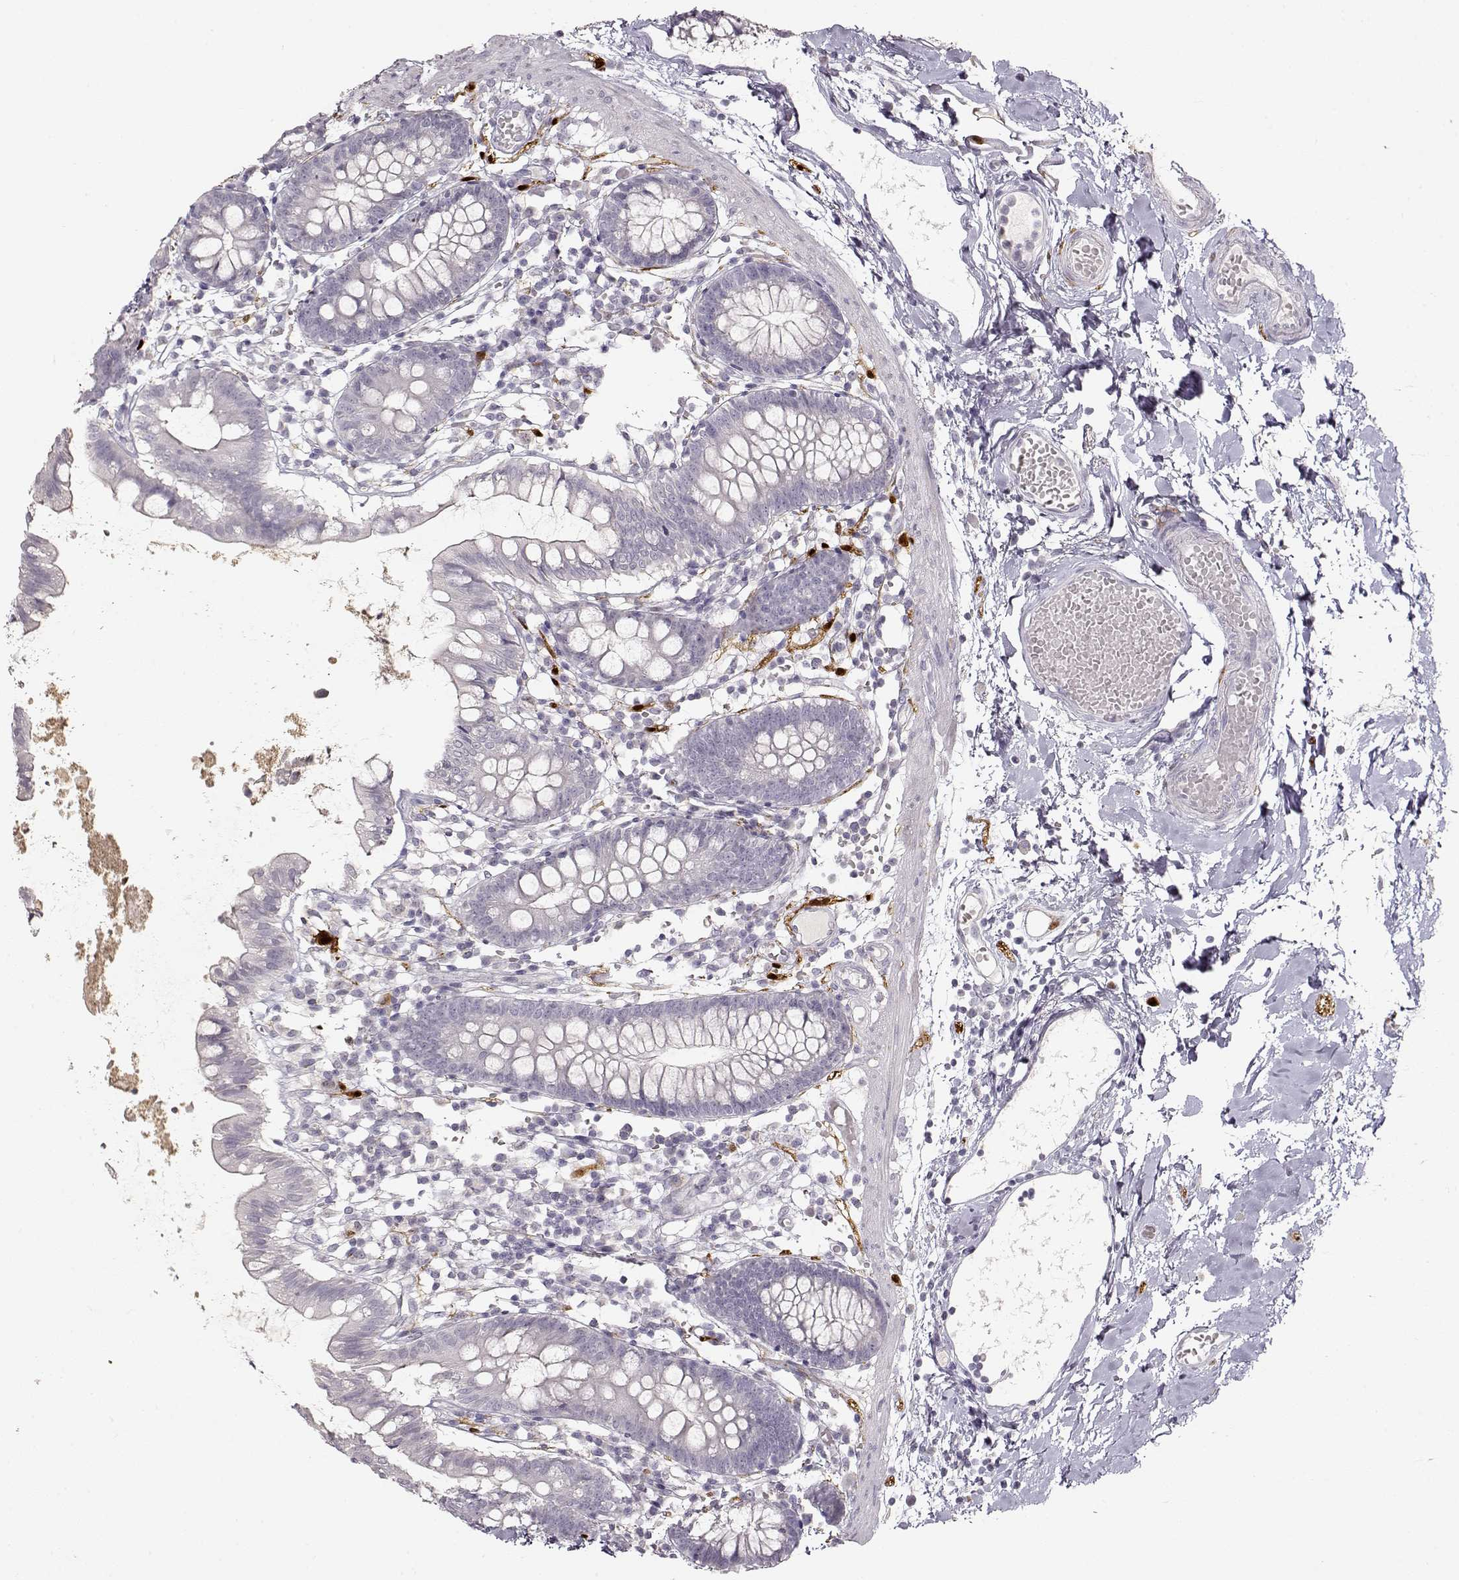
{"staining": {"intensity": "negative", "quantity": "none", "location": "none"}, "tissue": "small intestine", "cell_type": "Glandular cells", "image_type": "normal", "snomed": [{"axis": "morphology", "description": "Normal tissue, NOS"}, {"axis": "topography", "description": "Small intestine"}], "caption": "This is an immunohistochemistry (IHC) image of benign small intestine. There is no staining in glandular cells.", "gene": "S100B", "patient": {"sex": "female", "age": 90}}